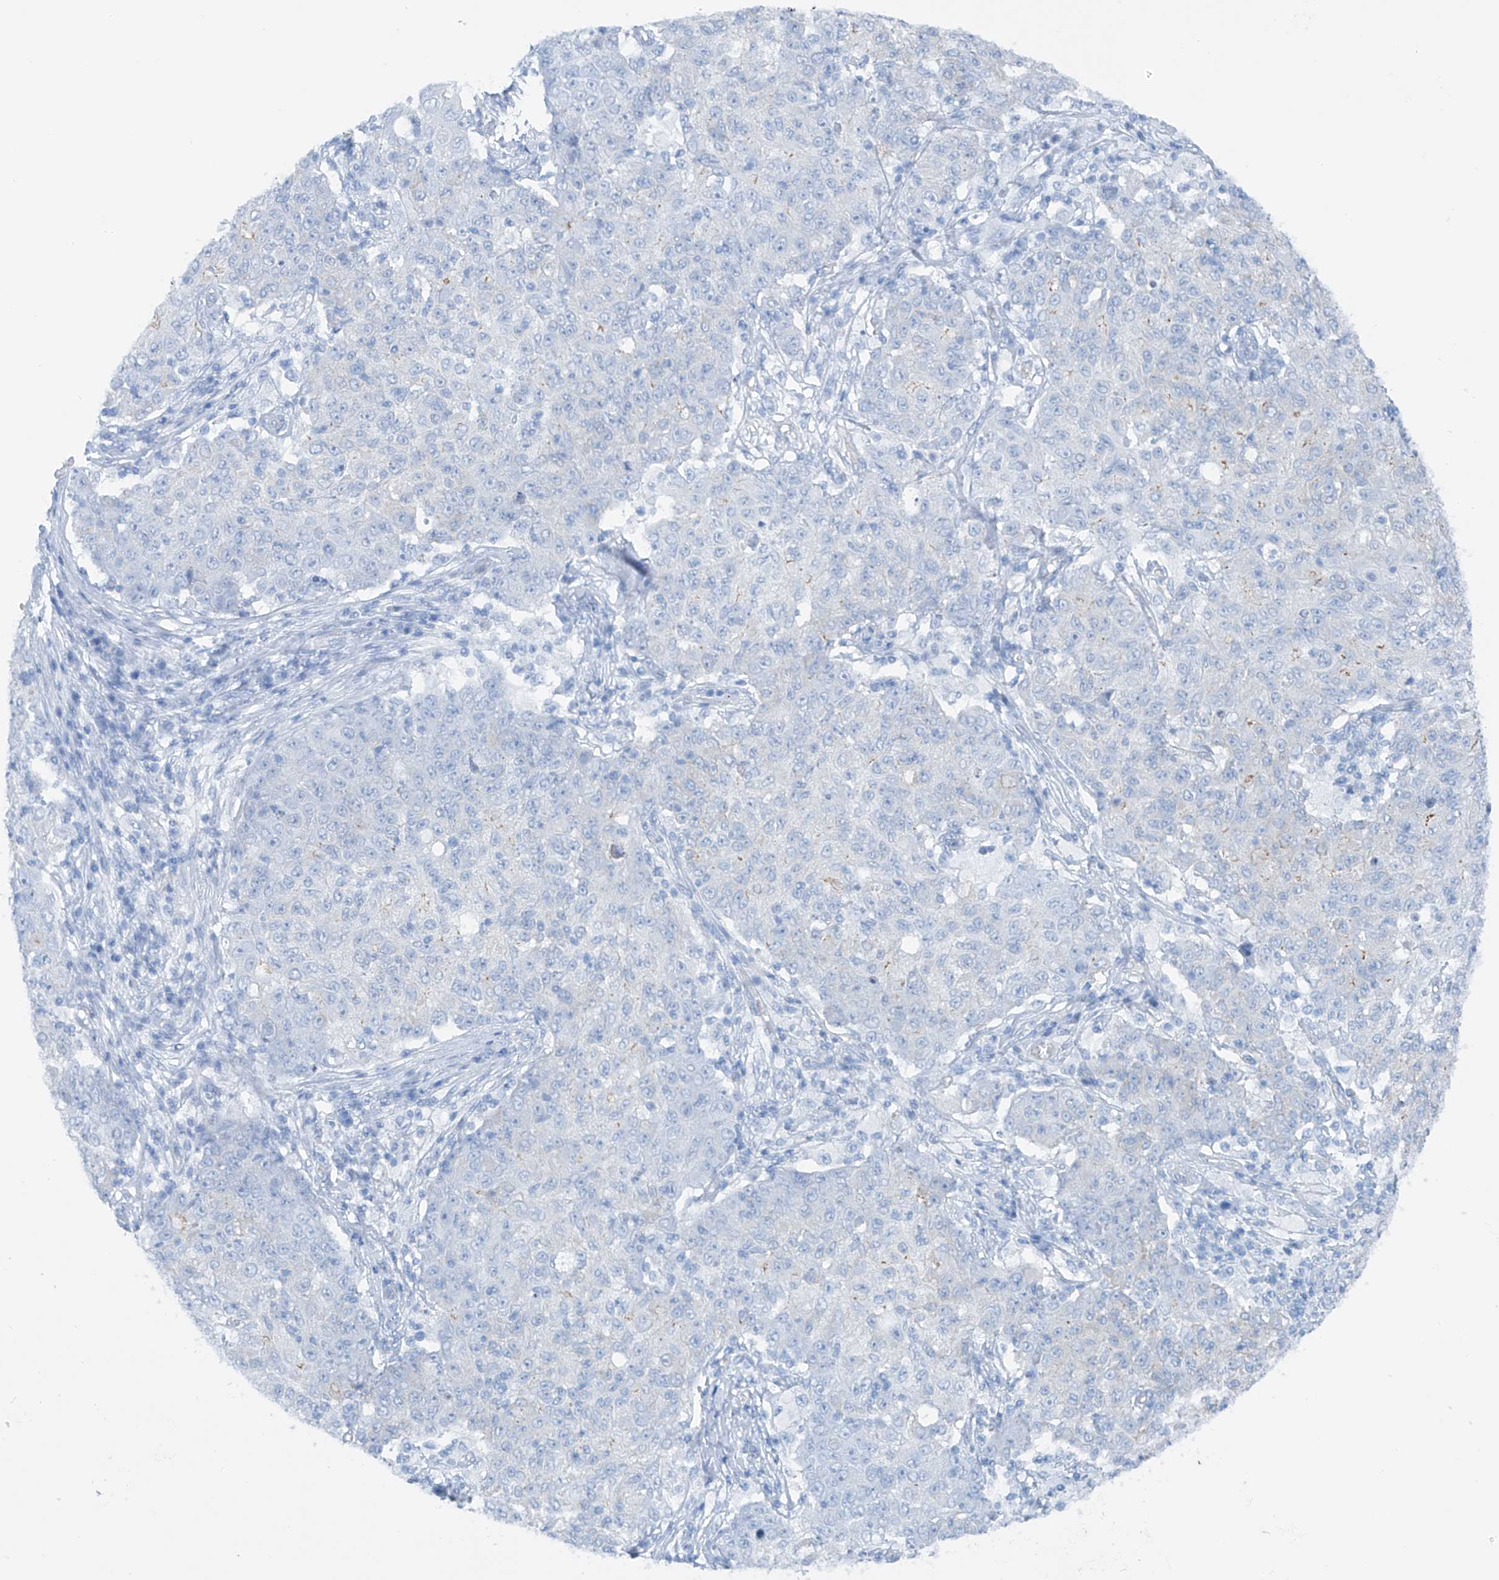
{"staining": {"intensity": "negative", "quantity": "none", "location": "none"}, "tissue": "ovarian cancer", "cell_type": "Tumor cells", "image_type": "cancer", "snomed": [{"axis": "morphology", "description": "Carcinoma, endometroid"}, {"axis": "topography", "description": "Ovary"}], "caption": "Tumor cells show no significant staining in ovarian endometroid carcinoma.", "gene": "MAGI1", "patient": {"sex": "female", "age": 42}}